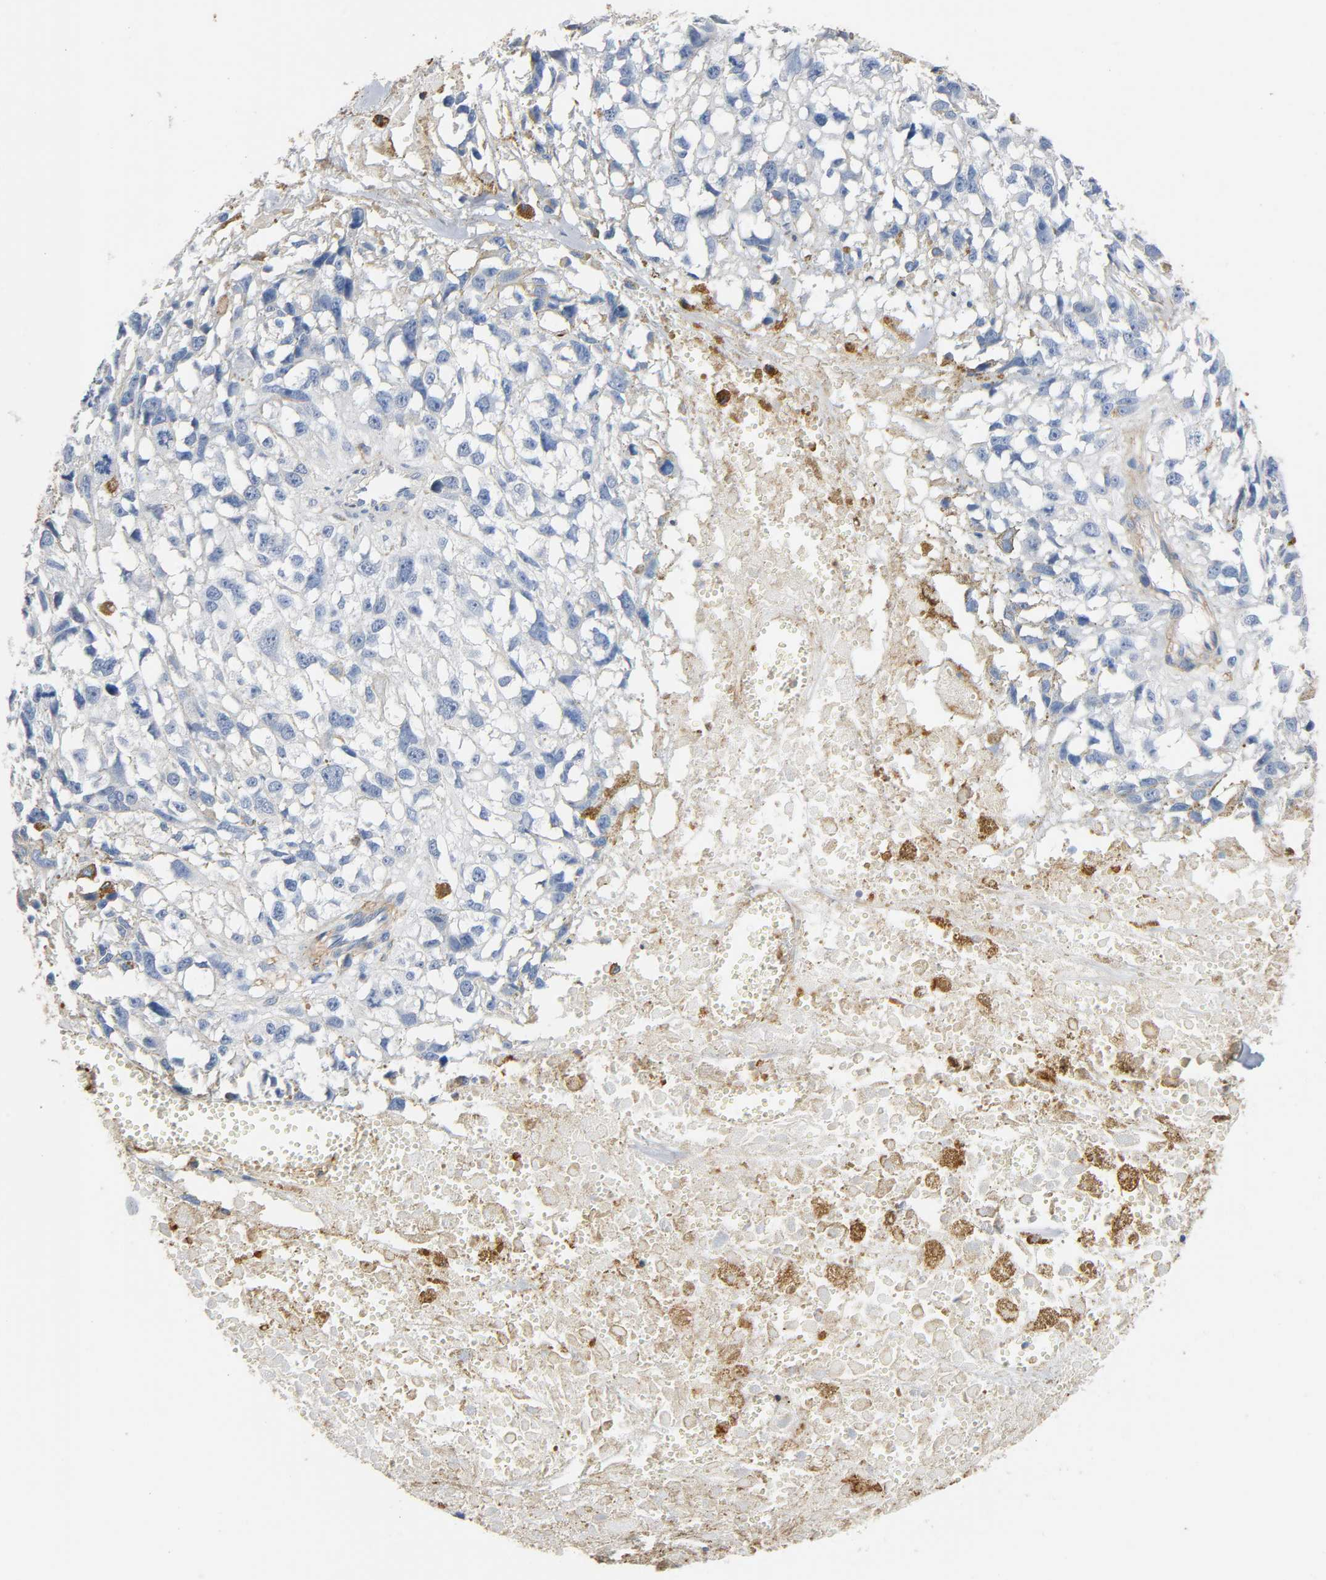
{"staining": {"intensity": "negative", "quantity": "none", "location": "none"}, "tissue": "melanoma", "cell_type": "Tumor cells", "image_type": "cancer", "snomed": [{"axis": "morphology", "description": "Malignant melanoma, Metastatic site"}, {"axis": "topography", "description": "Lymph node"}], "caption": "Tumor cells show no significant protein expression in malignant melanoma (metastatic site).", "gene": "ANPEP", "patient": {"sex": "male", "age": 59}}